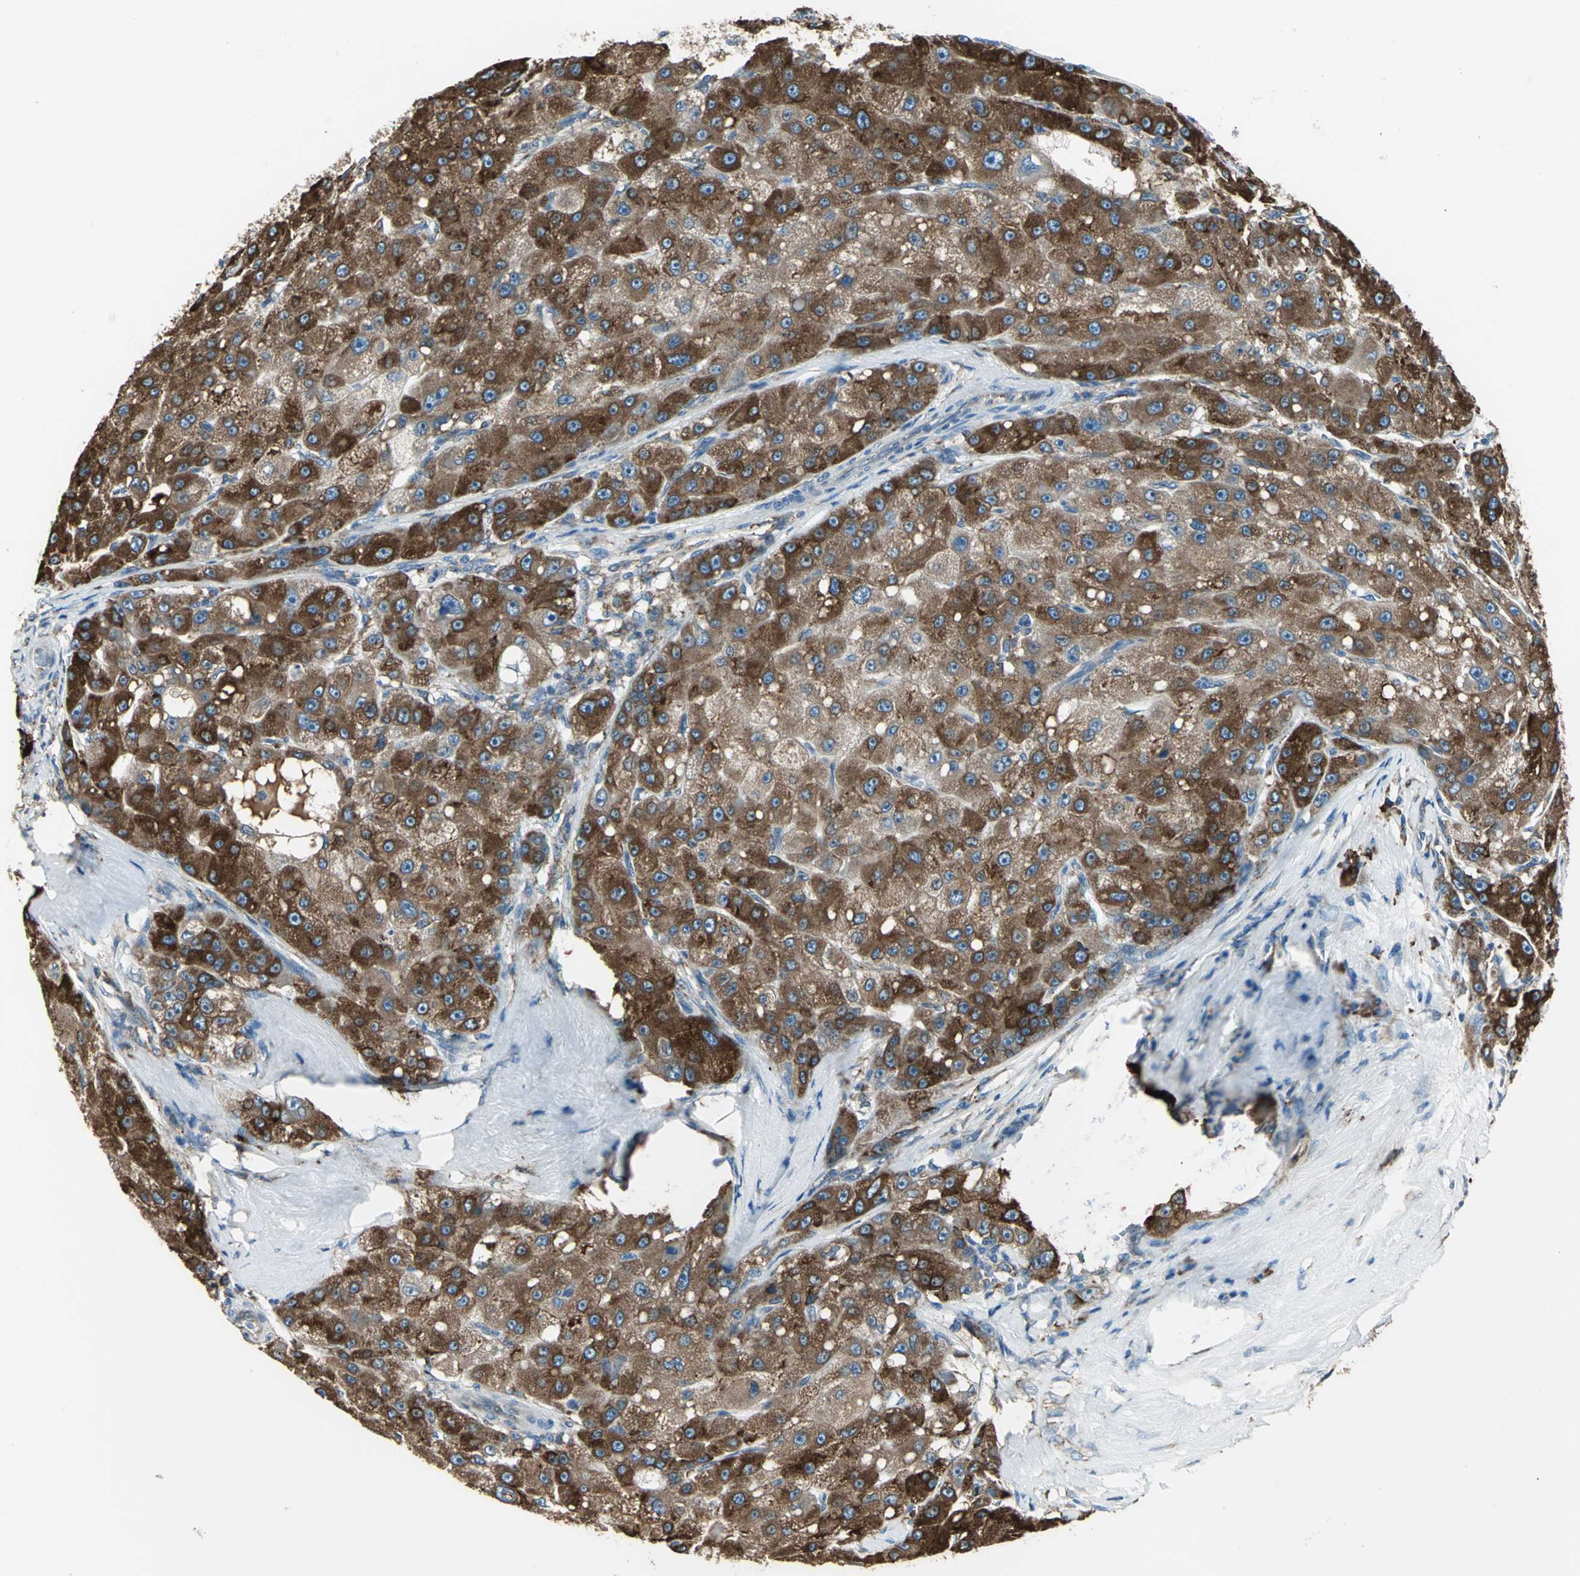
{"staining": {"intensity": "moderate", "quantity": ">75%", "location": "cytoplasmic/membranous"}, "tissue": "liver cancer", "cell_type": "Tumor cells", "image_type": "cancer", "snomed": [{"axis": "morphology", "description": "Carcinoma, Hepatocellular, NOS"}, {"axis": "topography", "description": "Liver"}], "caption": "A brown stain labels moderate cytoplasmic/membranous positivity of a protein in hepatocellular carcinoma (liver) tumor cells.", "gene": "PDIA4", "patient": {"sex": "male", "age": 80}}